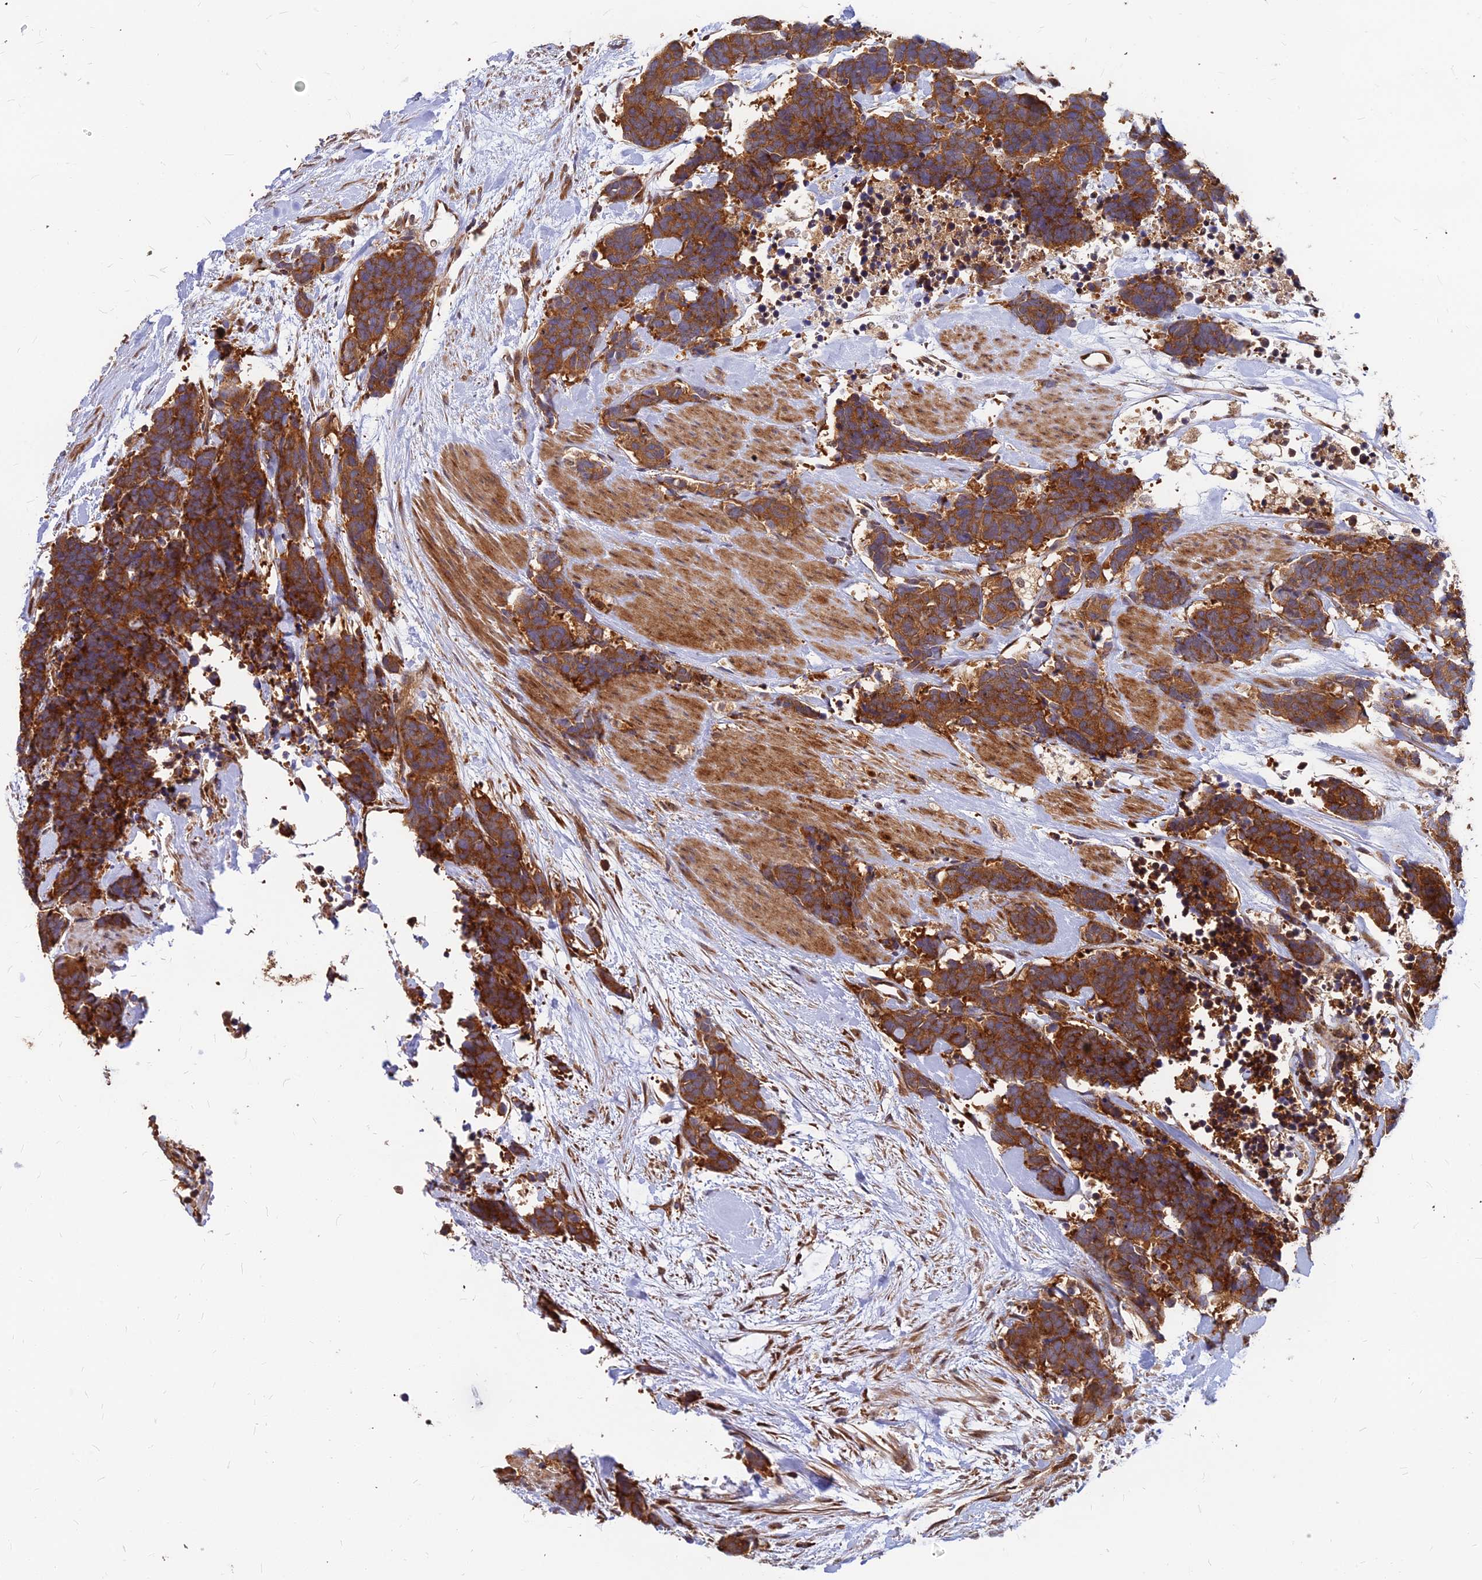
{"staining": {"intensity": "strong", "quantity": ">75%", "location": "cytoplasmic/membranous"}, "tissue": "carcinoid", "cell_type": "Tumor cells", "image_type": "cancer", "snomed": [{"axis": "morphology", "description": "Carcinoma, NOS"}, {"axis": "morphology", "description": "Carcinoid, malignant, NOS"}, {"axis": "topography", "description": "Prostate"}], "caption": "Protein expression analysis of human carcinoma reveals strong cytoplasmic/membranous staining in approximately >75% of tumor cells.", "gene": "CCT6B", "patient": {"sex": "male", "age": 57}}